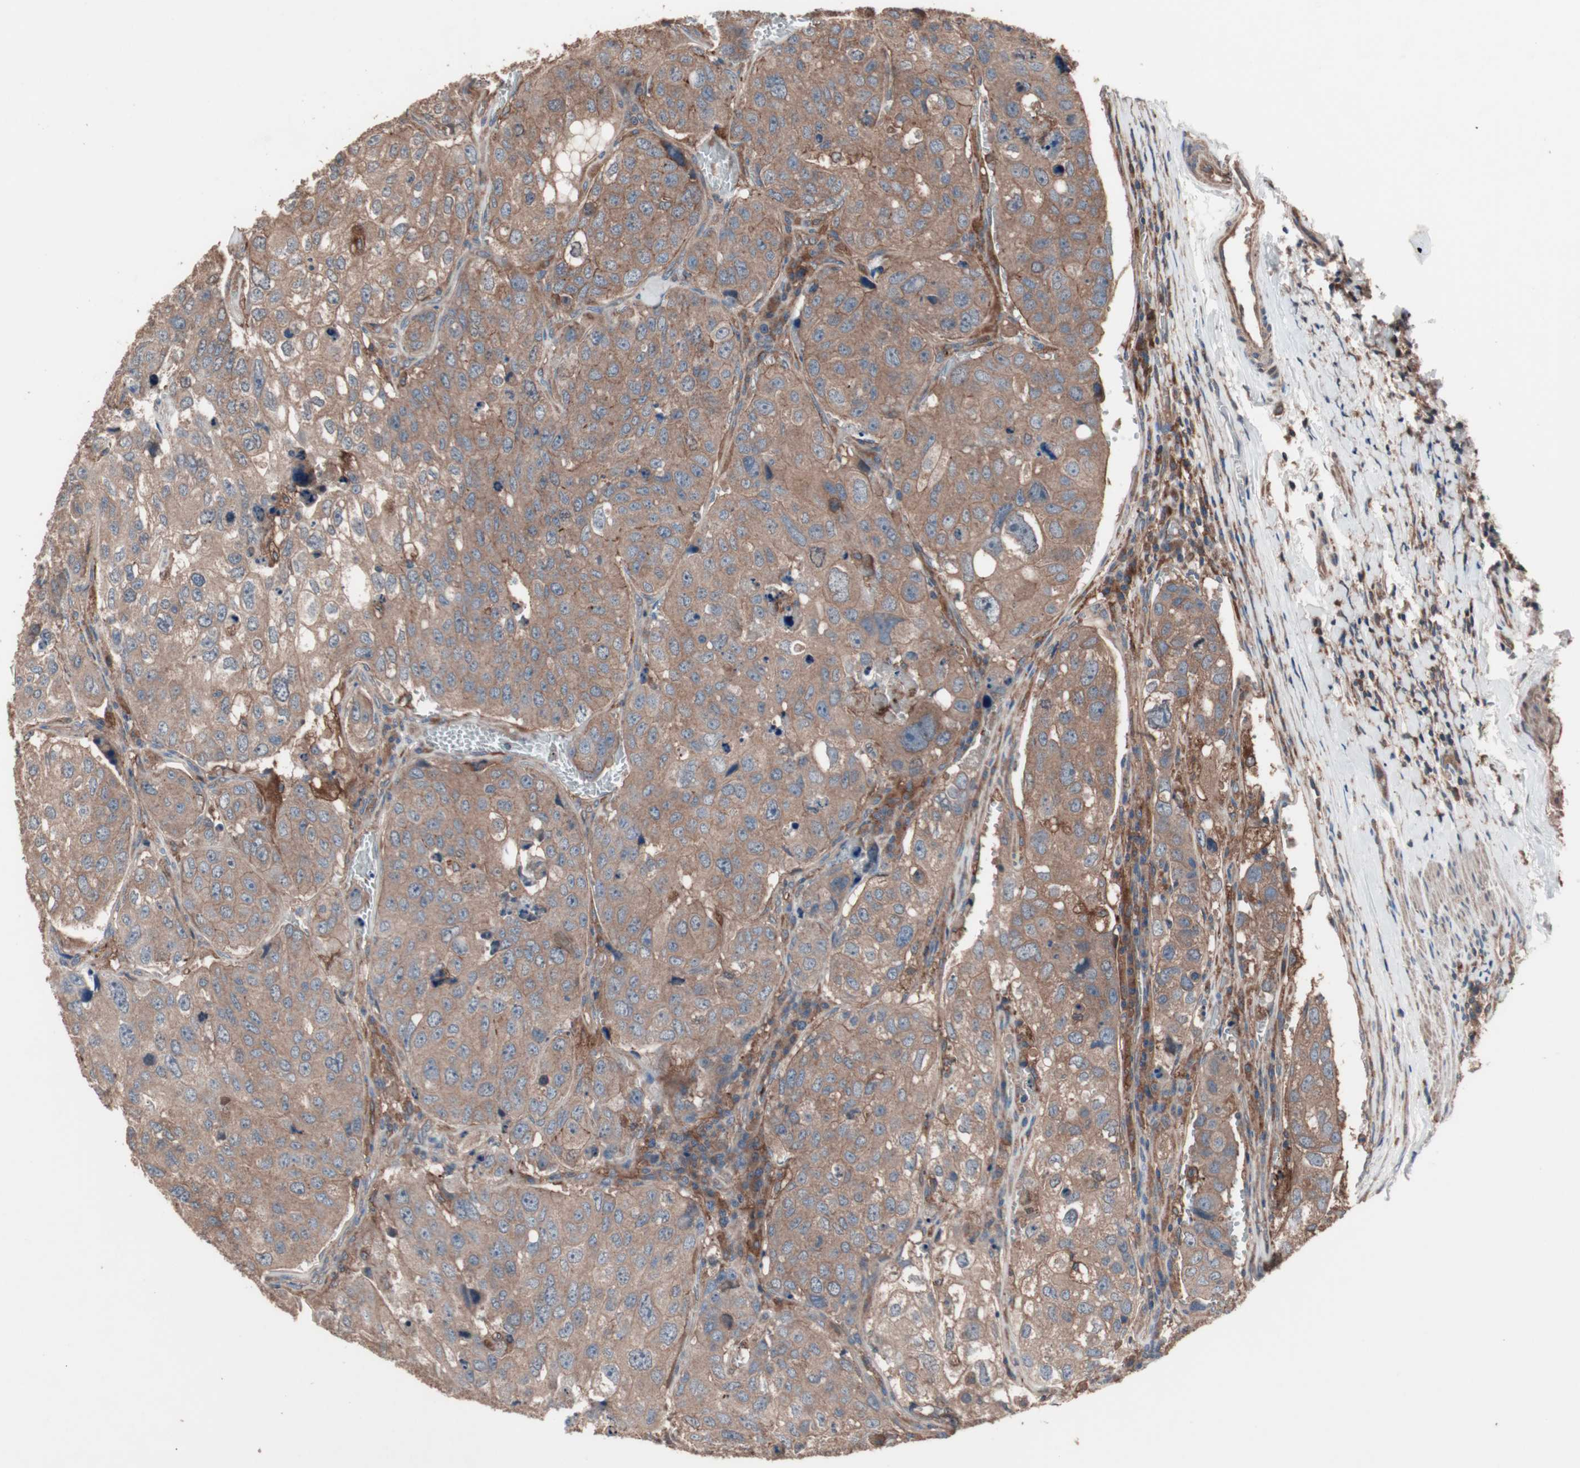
{"staining": {"intensity": "moderate", "quantity": ">75%", "location": "cytoplasmic/membranous"}, "tissue": "urothelial cancer", "cell_type": "Tumor cells", "image_type": "cancer", "snomed": [{"axis": "morphology", "description": "Urothelial carcinoma, High grade"}, {"axis": "topography", "description": "Lymph node"}, {"axis": "topography", "description": "Urinary bladder"}], "caption": "High-magnification brightfield microscopy of urothelial carcinoma (high-grade) stained with DAB (brown) and counterstained with hematoxylin (blue). tumor cells exhibit moderate cytoplasmic/membranous staining is present in about>75% of cells. Nuclei are stained in blue.", "gene": "ATG7", "patient": {"sex": "male", "age": 51}}